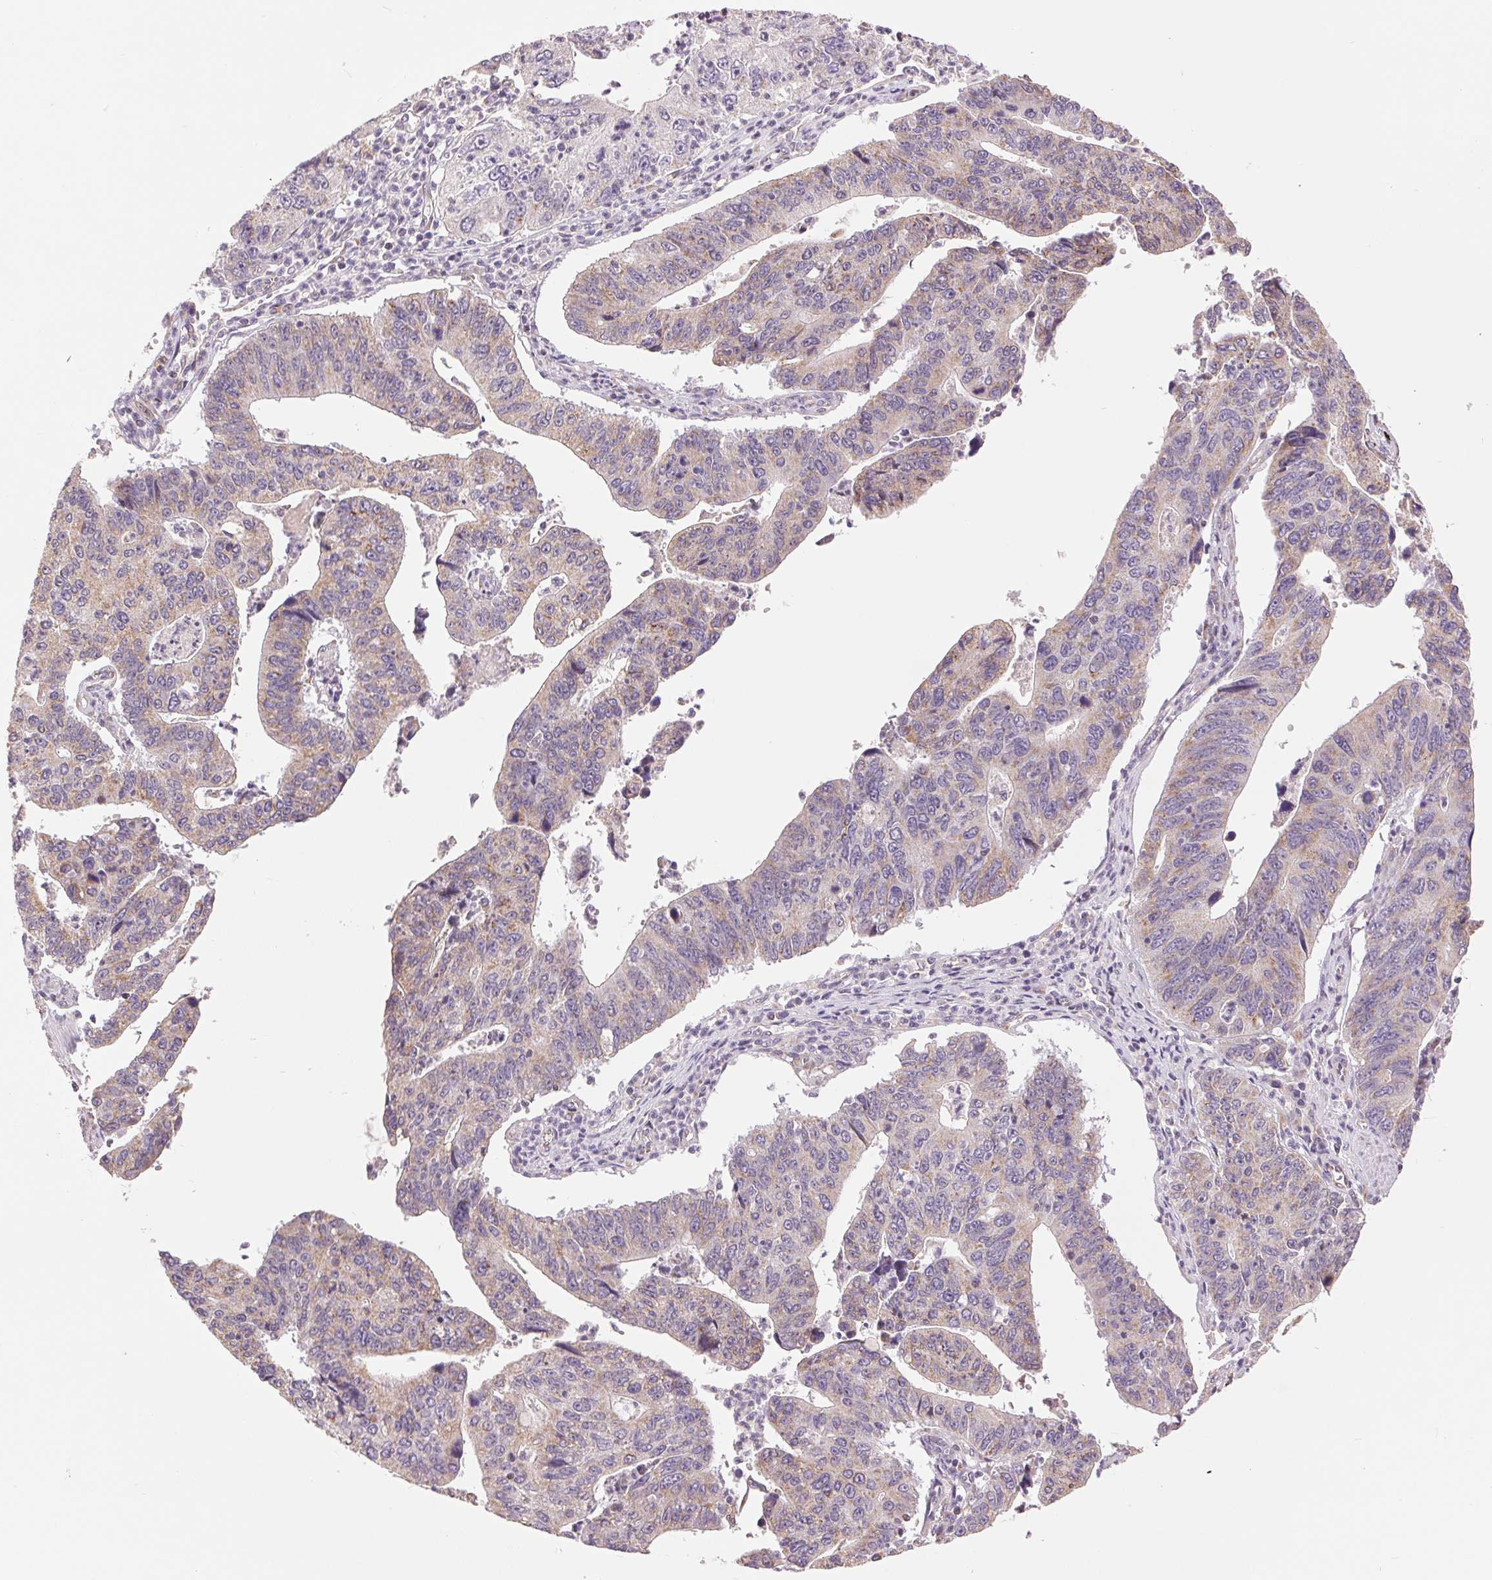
{"staining": {"intensity": "moderate", "quantity": "25%-75%", "location": "cytoplasmic/membranous"}, "tissue": "stomach cancer", "cell_type": "Tumor cells", "image_type": "cancer", "snomed": [{"axis": "morphology", "description": "Adenocarcinoma, NOS"}, {"axis": "topography", "description": "Stomach"}], "caption": "High-power microscopy captured an IHC histopathology image of stomach cancer (adenocarcinoma), revealing moderate cytoplasmic/membranous staining in about 25%-75% of tumor cells. (Brightfield microscopy of DAB IHC at high magnification).", "gene": "DGUOK", "patient": {"sex": "male", "age": 59}}